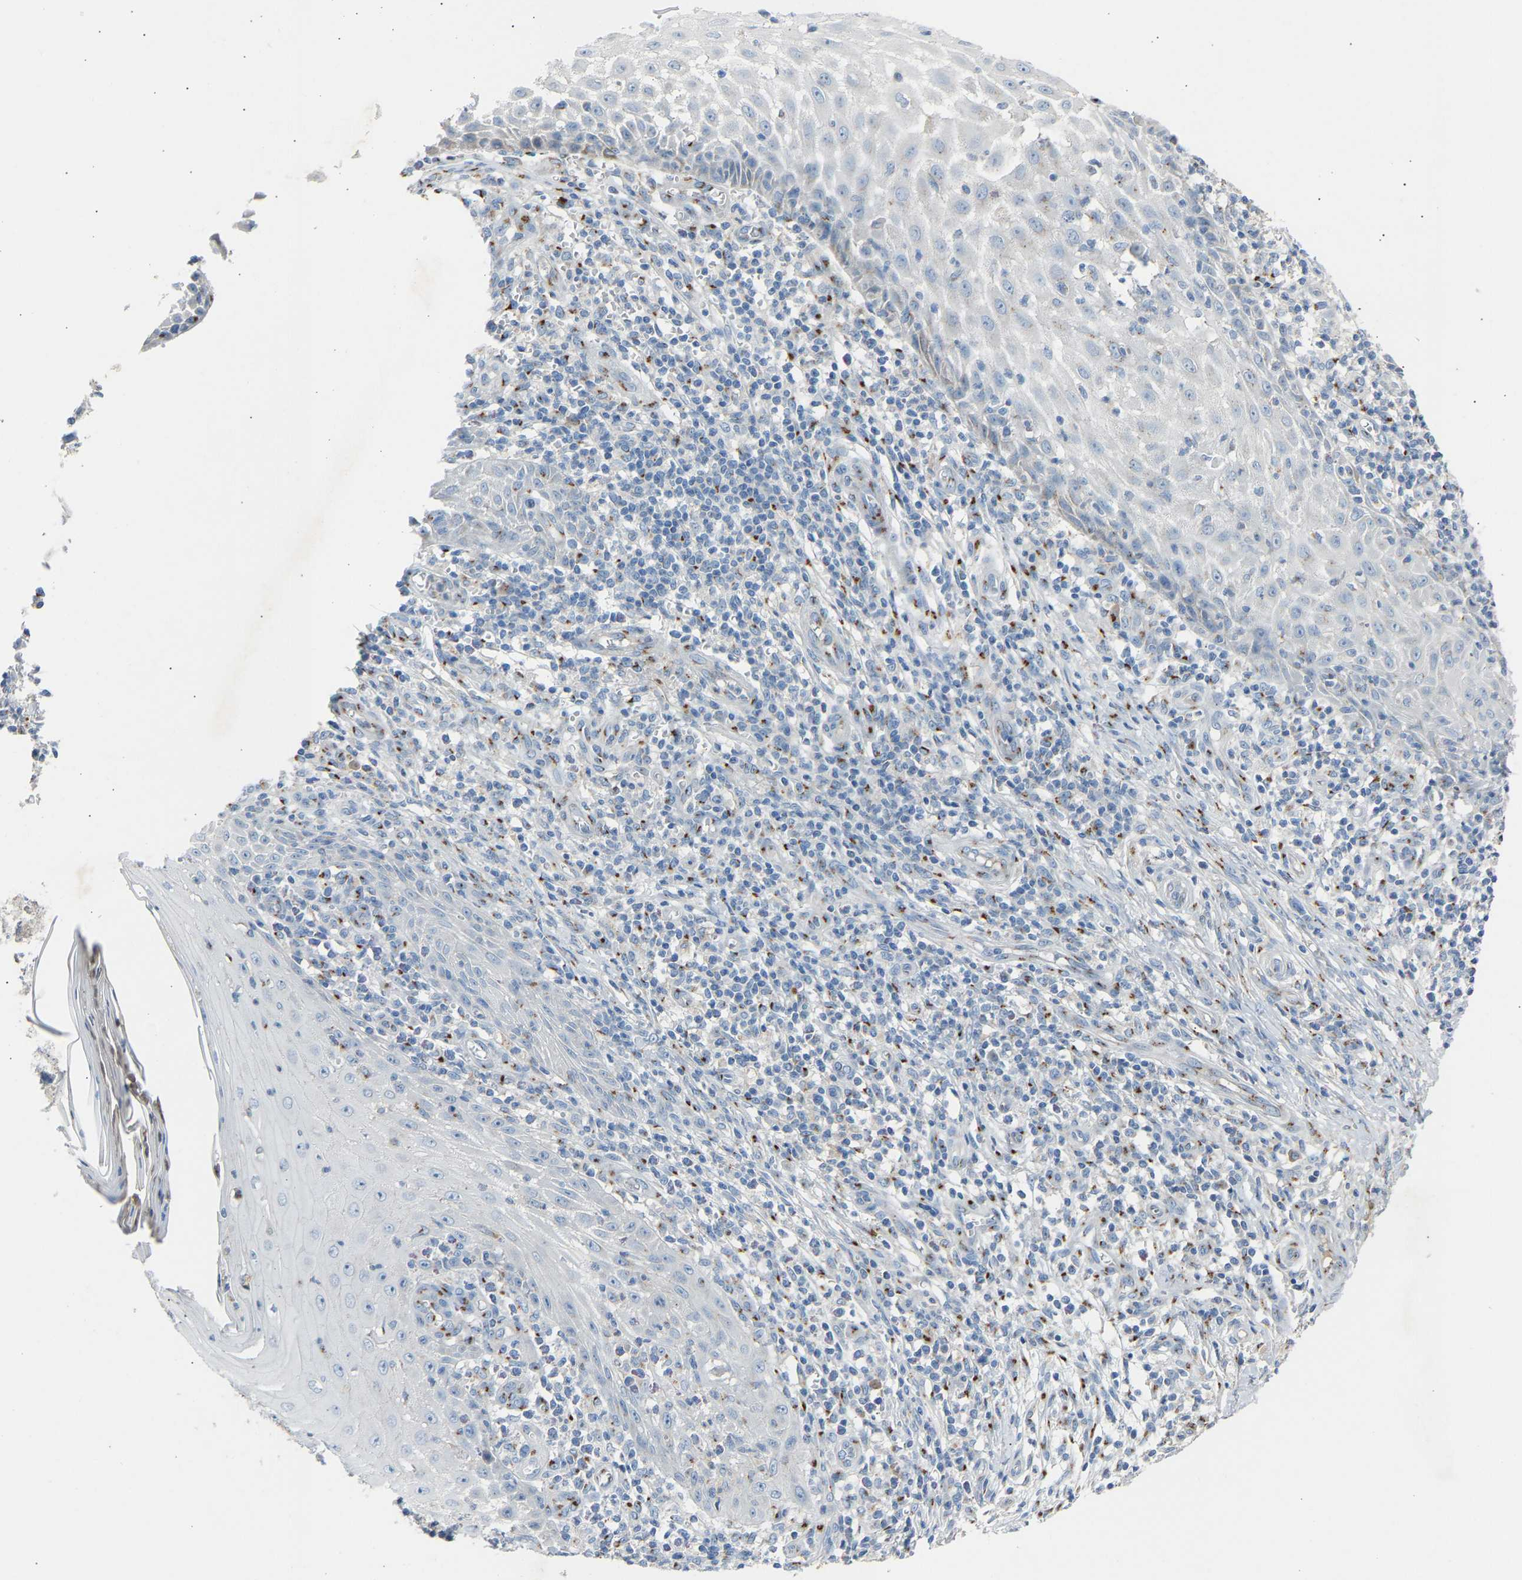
{"staining": {"intensity": "negative", "quantity": "none", "location": "none"}, "tissue": "skin cancer", "cell_type": "Tumor cells", "image_type": "cancer", "snomed": [{"axis": "morphology", "description": "Squamous cell carcinoma, NOS"}, {"axis": "topography", "description": "Skin"}], "caption": "Micrograph shows no significant protein staining in tumor cells of skin cancer.", "gene": "CYREN", "patient": {"sex": "female", "age": 73}}